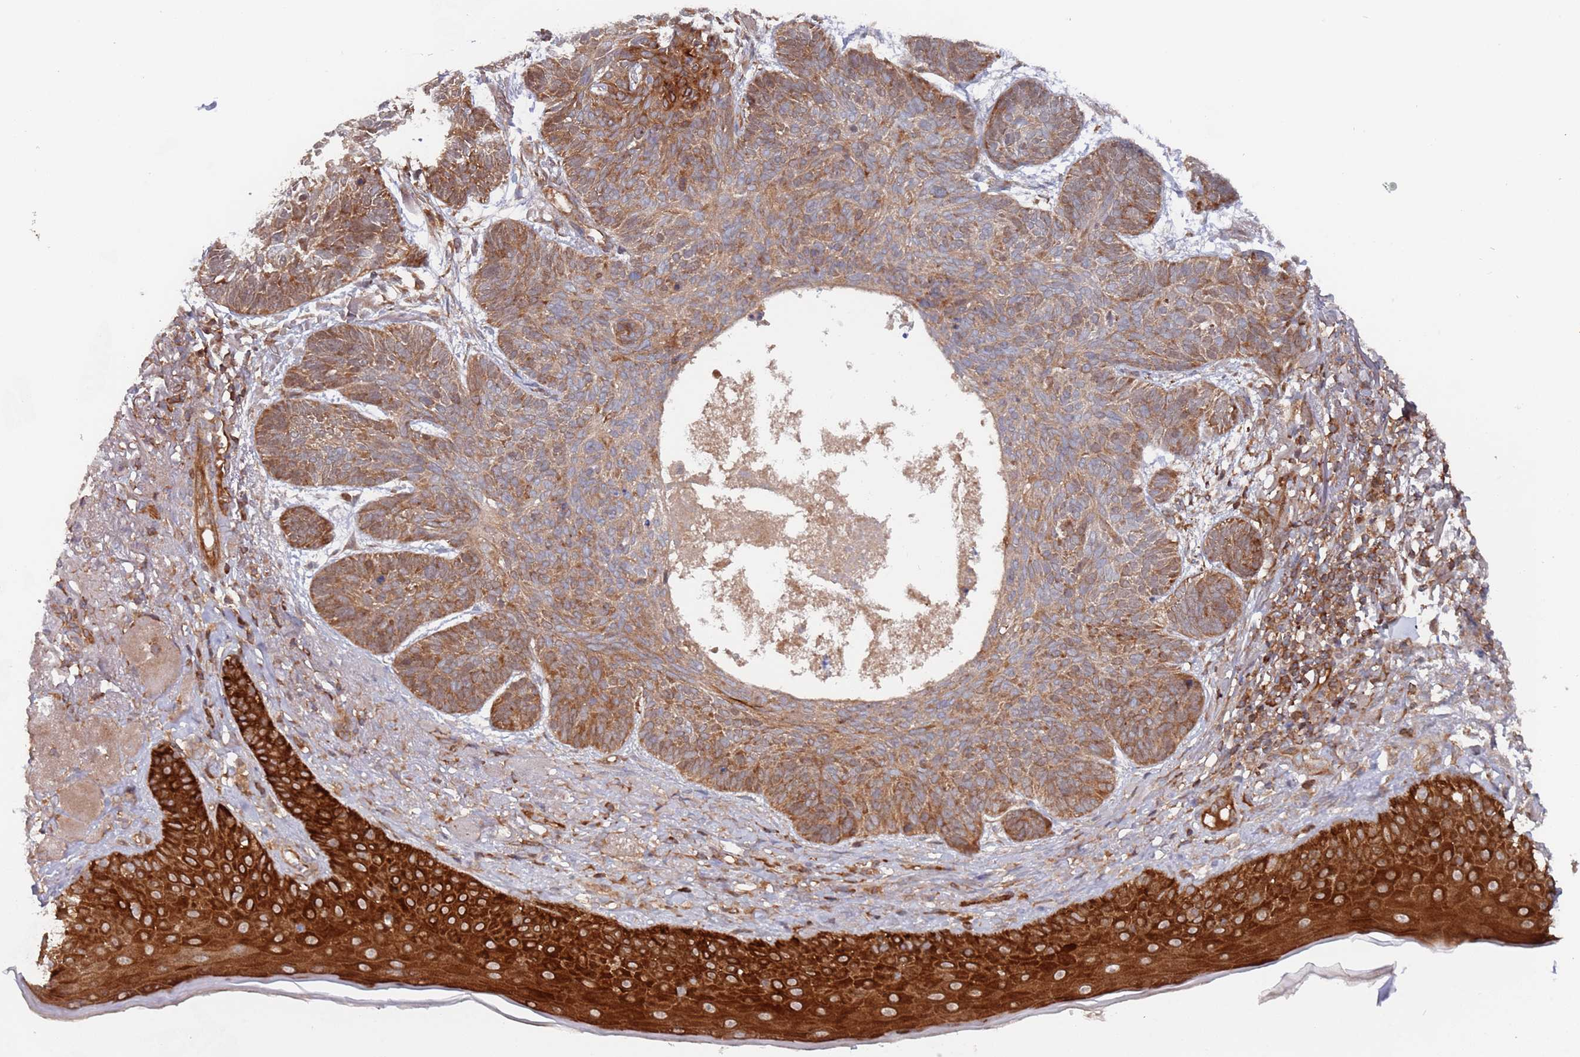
{"staining": {"intensity": "moderate", "quantity": ">75%", "location": "cytoplasmic/membranous"}, "tissue": "skin cancer", "cell_type": "Tumor cells", "image_type": "cancer", "snomed": [{"axis": "morphology", "description": "Normal tissue, NOS"}, {"axis": "morphology", "description": "Basal cell carcinoma"}, {"axis": "topography", "description": "Skin"}], "caption": "Tumor cells exhibit medium levels of moderate cytoplasmic/membranous expression in approximately >75% of cells in human skin basal cell carcinoma.", "gene": "DDX60", "patient": {"sex": "male", "age": 66}}